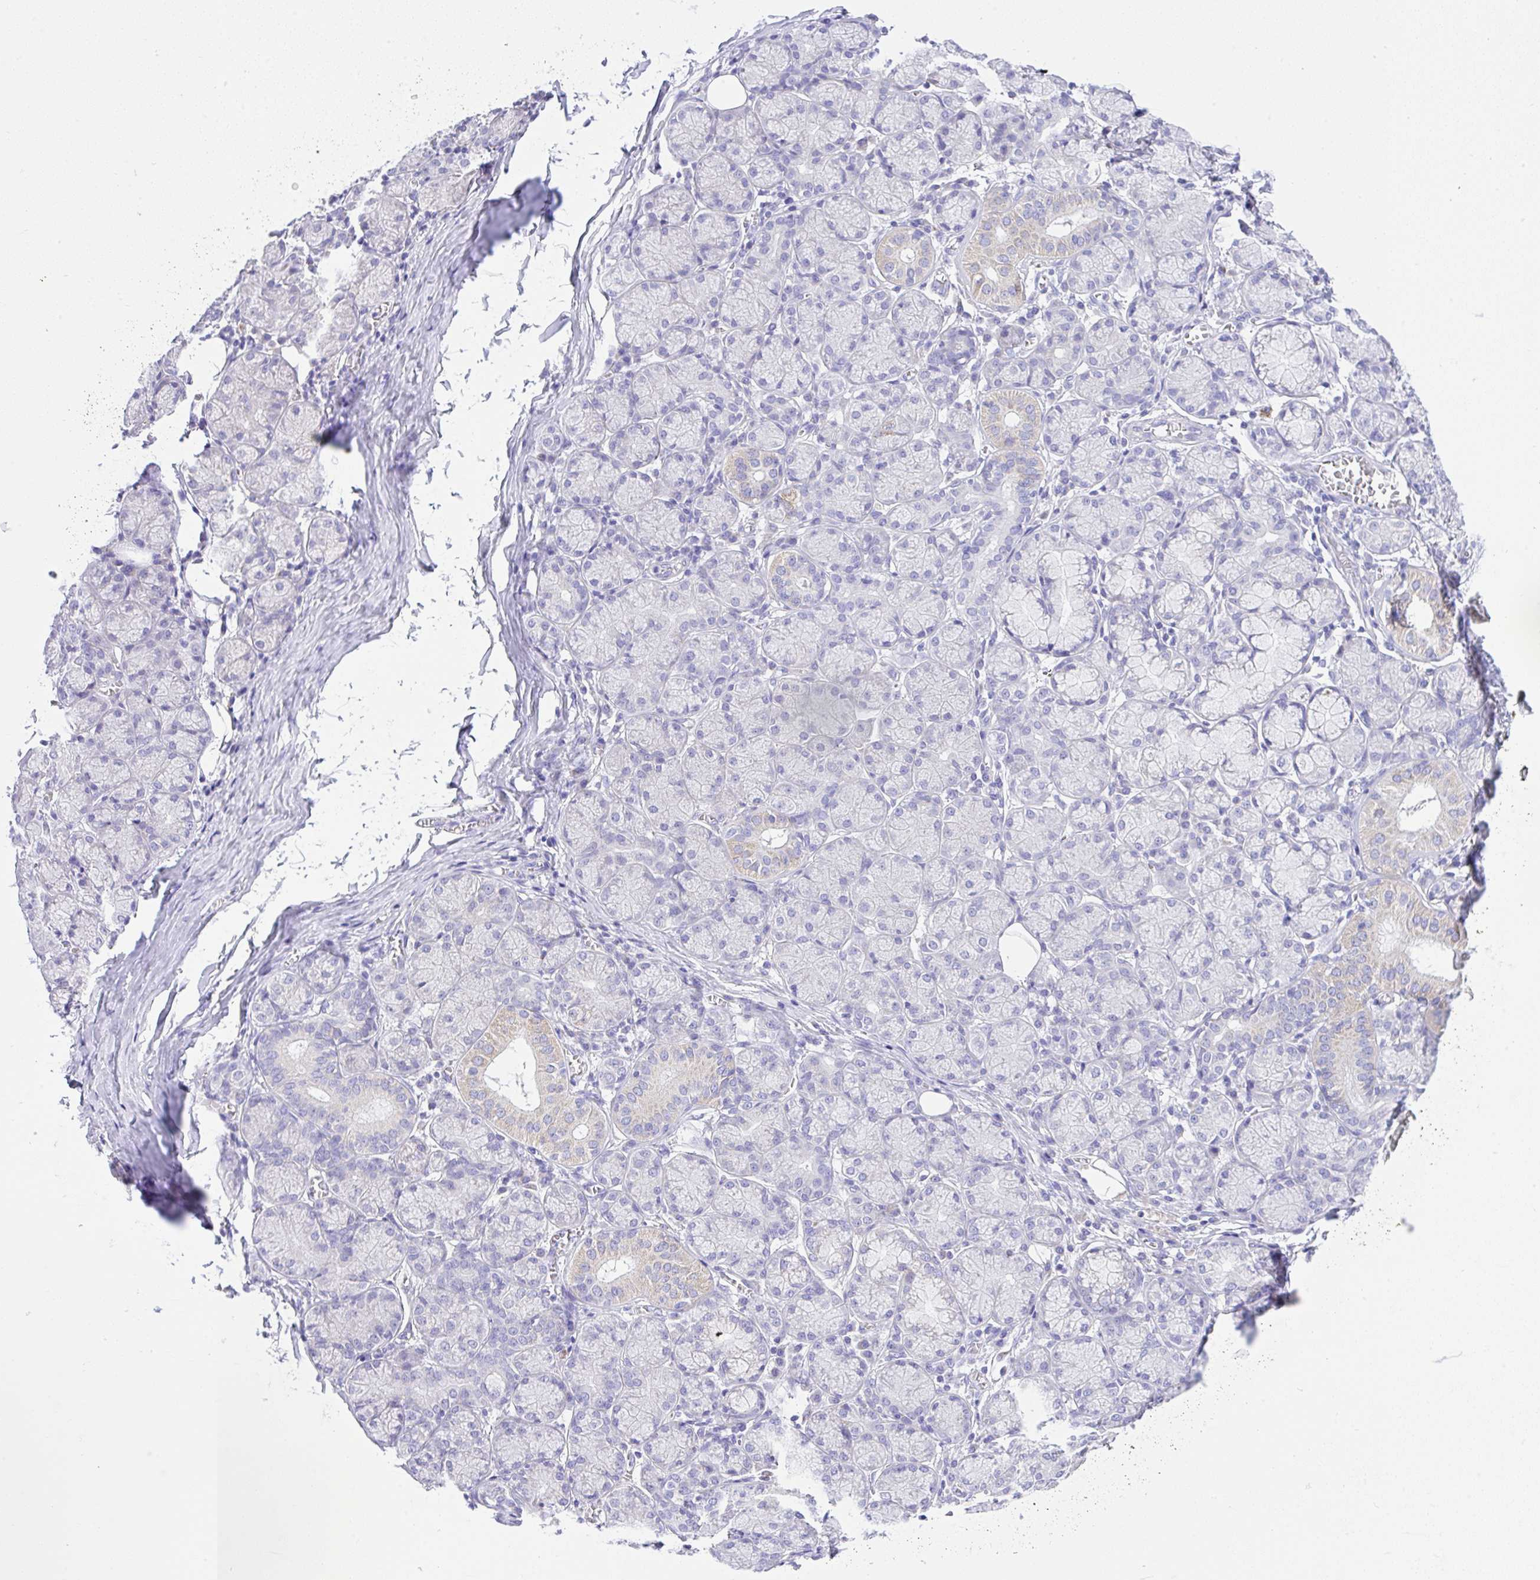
{"staining": {"intensity": "weak", "quantity": "<25%", "location": "cytoplasmic/membranous"}, "tissue": "salivary gland", "cell_type": "Glandular cells", "image_type": "normal", "snomed": [{"axis": "morphology", "description": "Normal tissue, NOS"}, {"axis": "topography", "description": "Salivary gland"}], "caption": "The micrograph displays no significant positivity in glandular cells of salivary gland. The staining was performed using DAB (3,3'-diaminobenzidine) to visualize the protein expression in brown, while the nuclei were stained in blue with hematoxylin (Magnification: 20x).", "gene": "SLC13A1", "patient": {"sex": "female", "age": 24}}